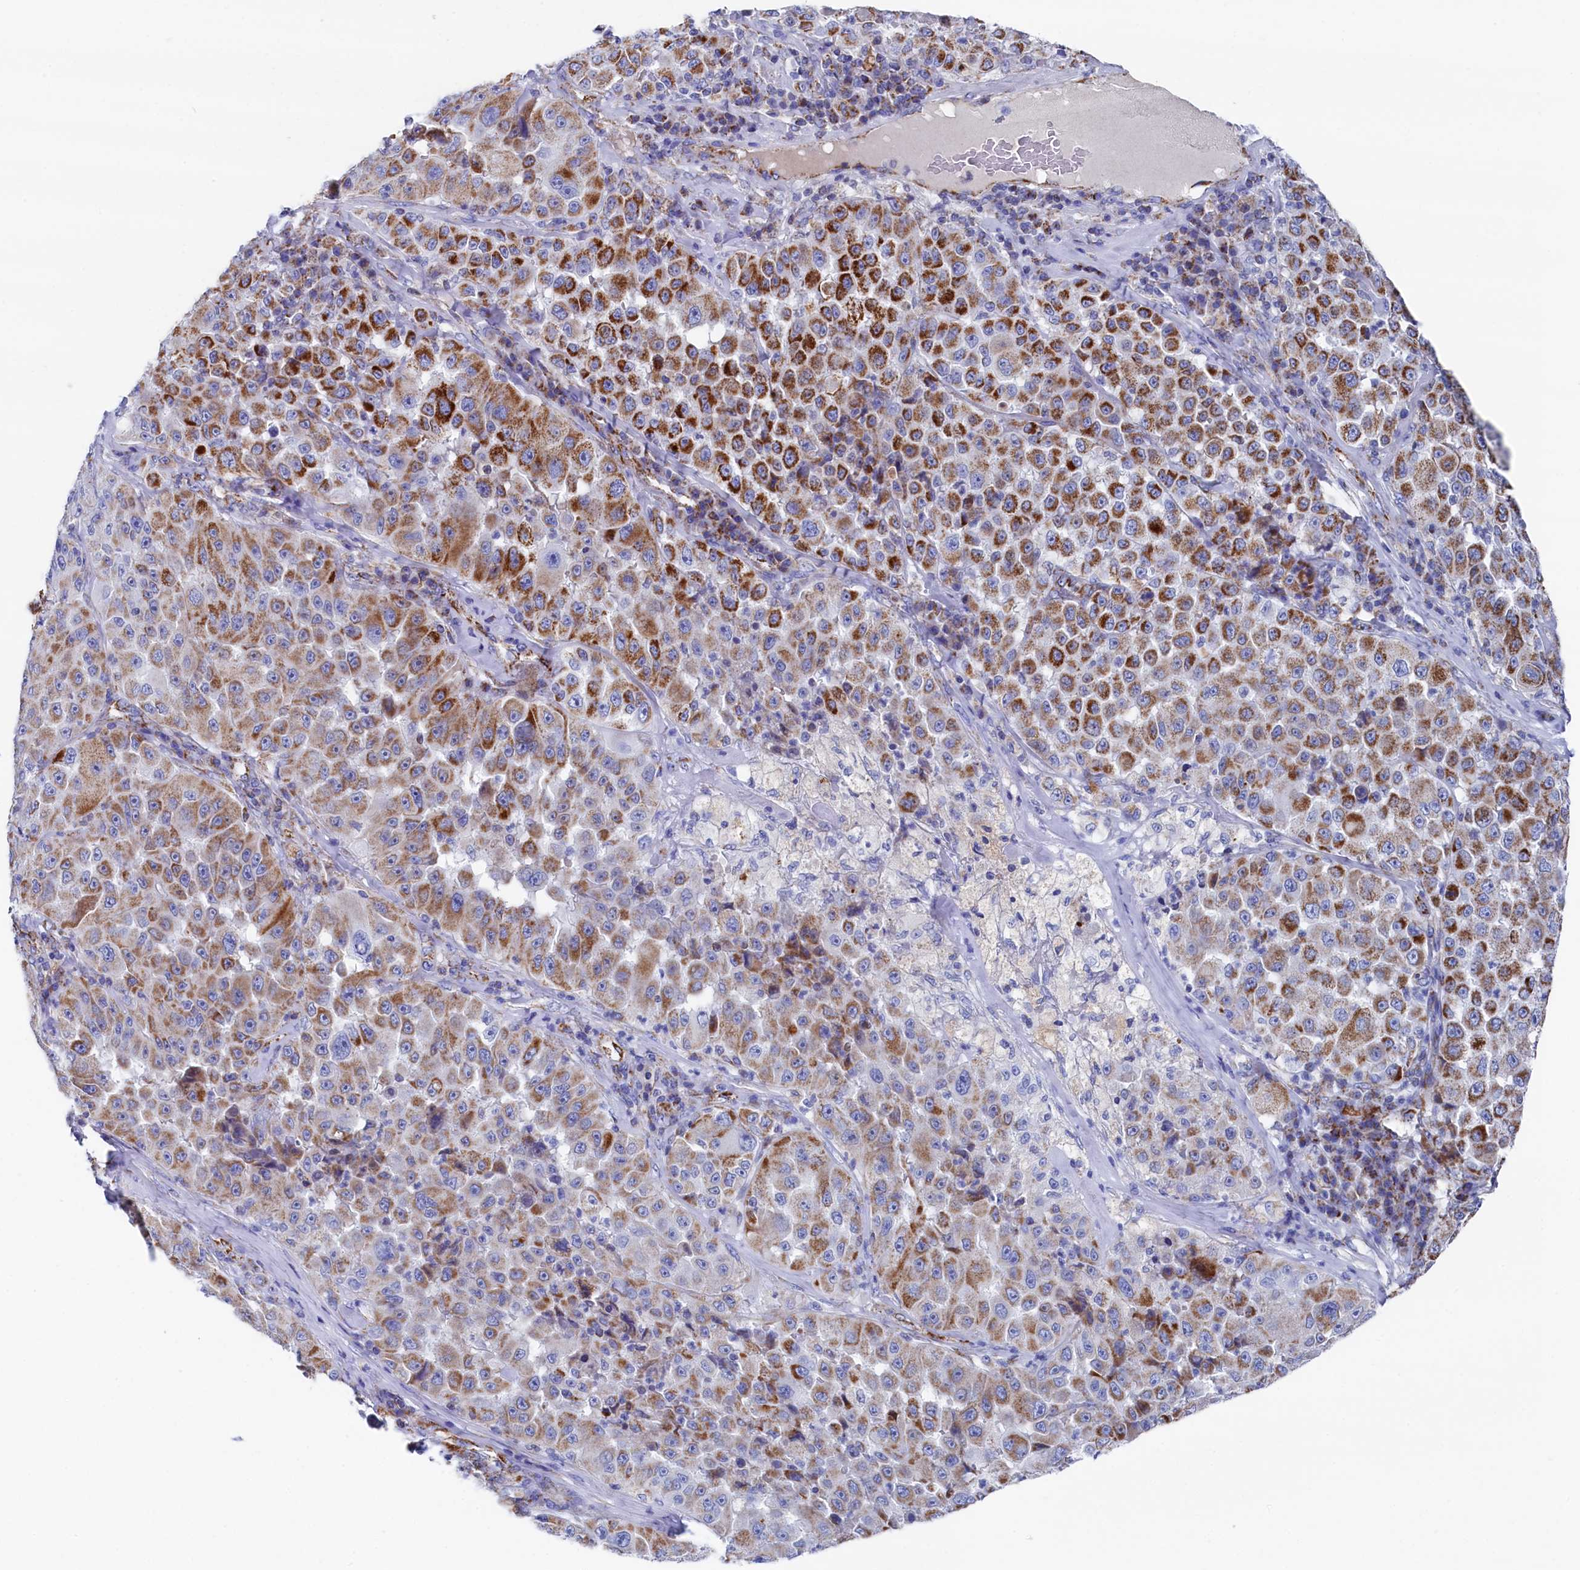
{"staining": {"intensity": "strong", "quantity": "25%-75%", "location": "cytoplasmic/membranous"}, "tissue": "melanoma", "cell_type": "Tumor cells", "image_type": "cancer", "snomed": [{"axis": "morphology", "description": "Malignant melanoma, Metastatic site"}, {"axis": "topography", "description": "Lymph node"}], "caption": "Immunohistochemistry image of human malignant melanoma (metastatic site) stained for a protein (brown), which shows high levels of strong cytoplasmic/membranous staining in approximately 25%-75% of tumor cells.", "gene": "MMAB", "patient": {"sex": "male", "age": 62}}